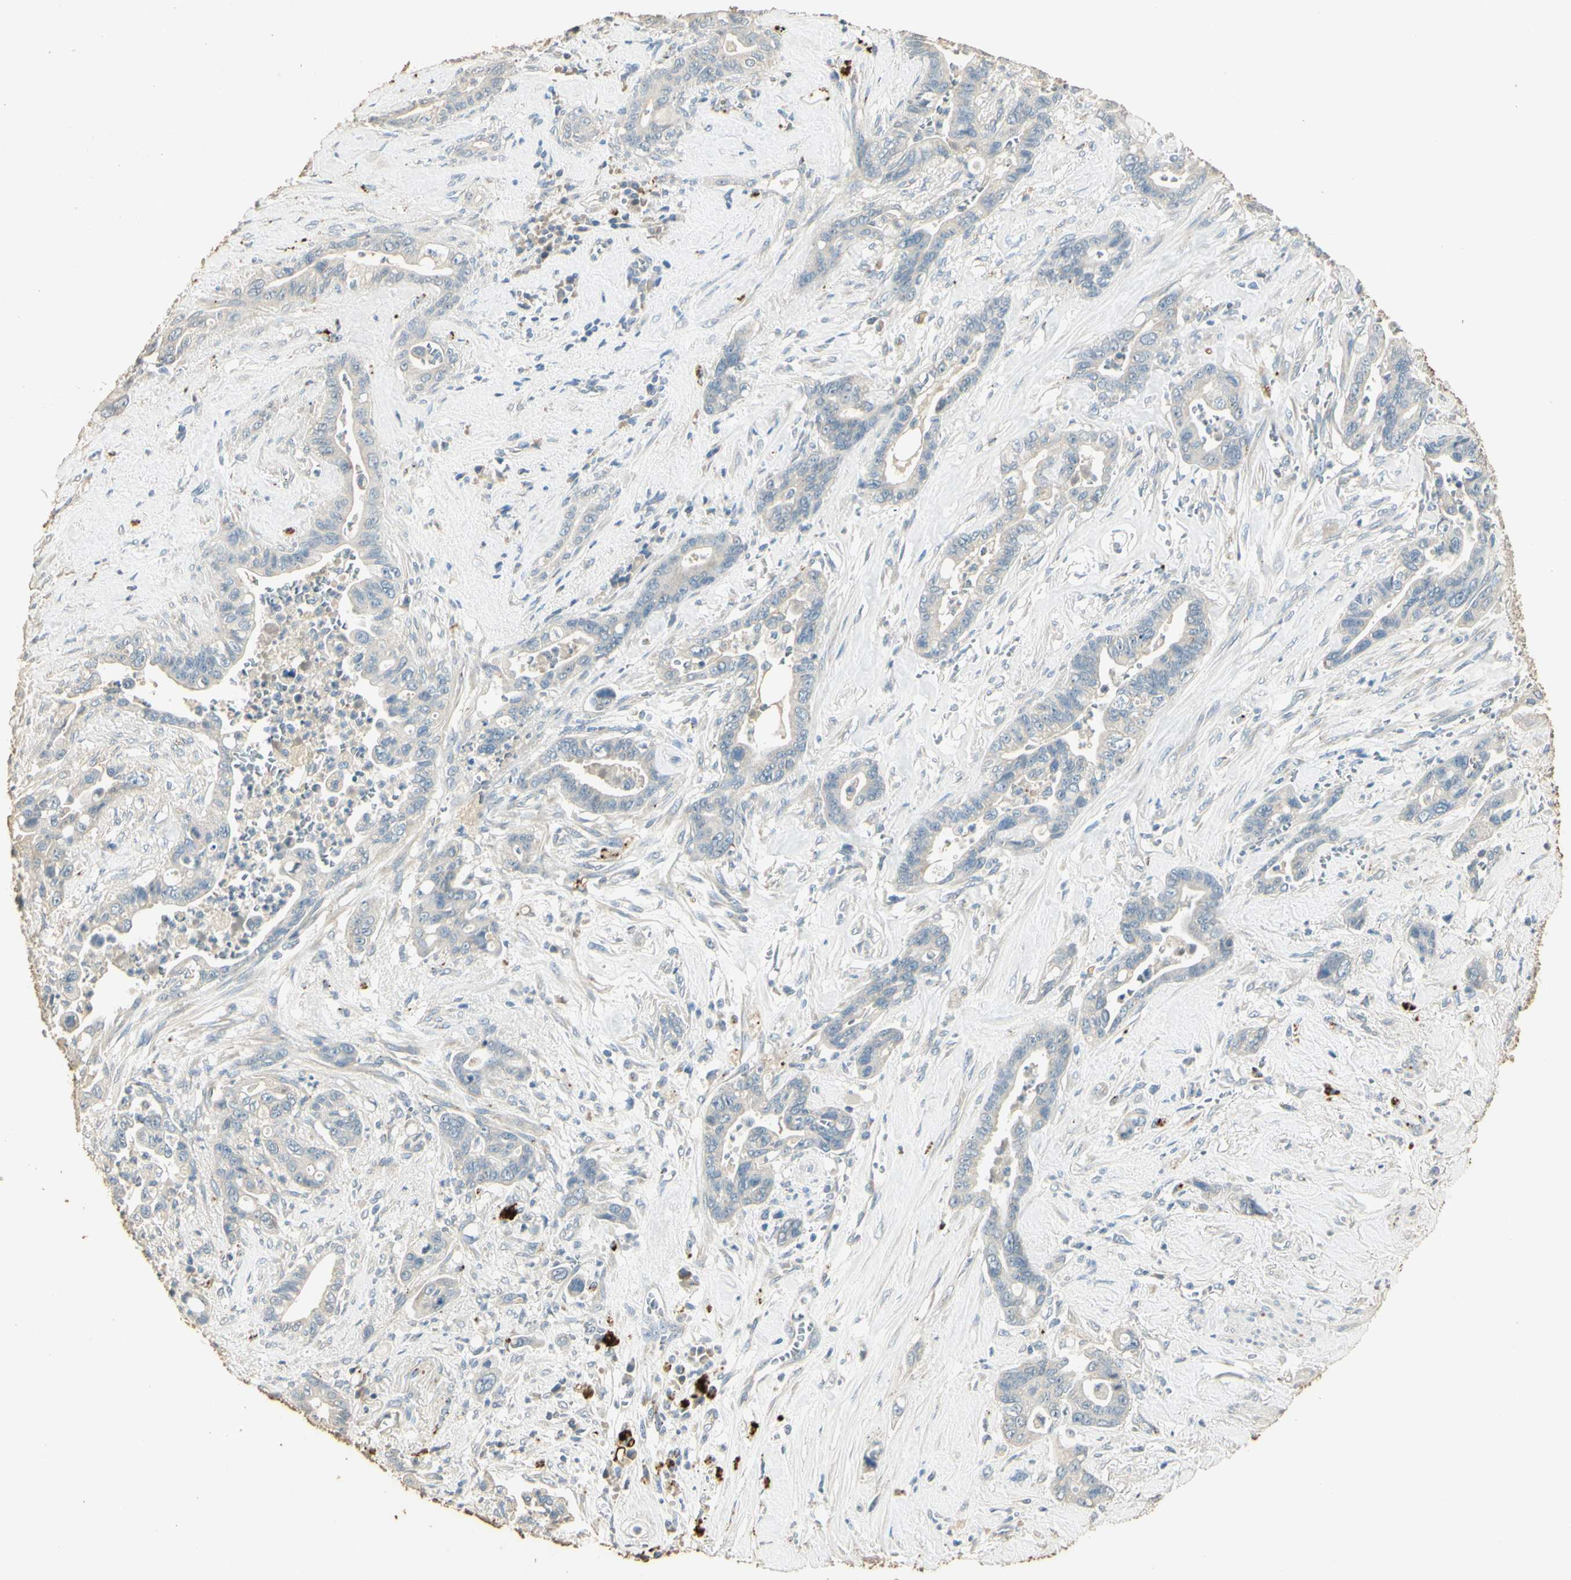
{"staining": {"intensity": "negative", "quantity": "none", "location": "none"}, "tissue": "pancreatic cancer", "cell_type": "Tumor cells", "image_type": "cancer", "snomed": [{"axis": "morphology", "description": "Adenocarcinoma, NOS"}, {"axis": "topography", "description": "Pancreas"}], "caption": "There is no significant positivity in tumor cells of pancreatic cancer (adenocarcinoma).", "gene": "ARHGEF17", "patient": {"sex": "male", "age": 70}}